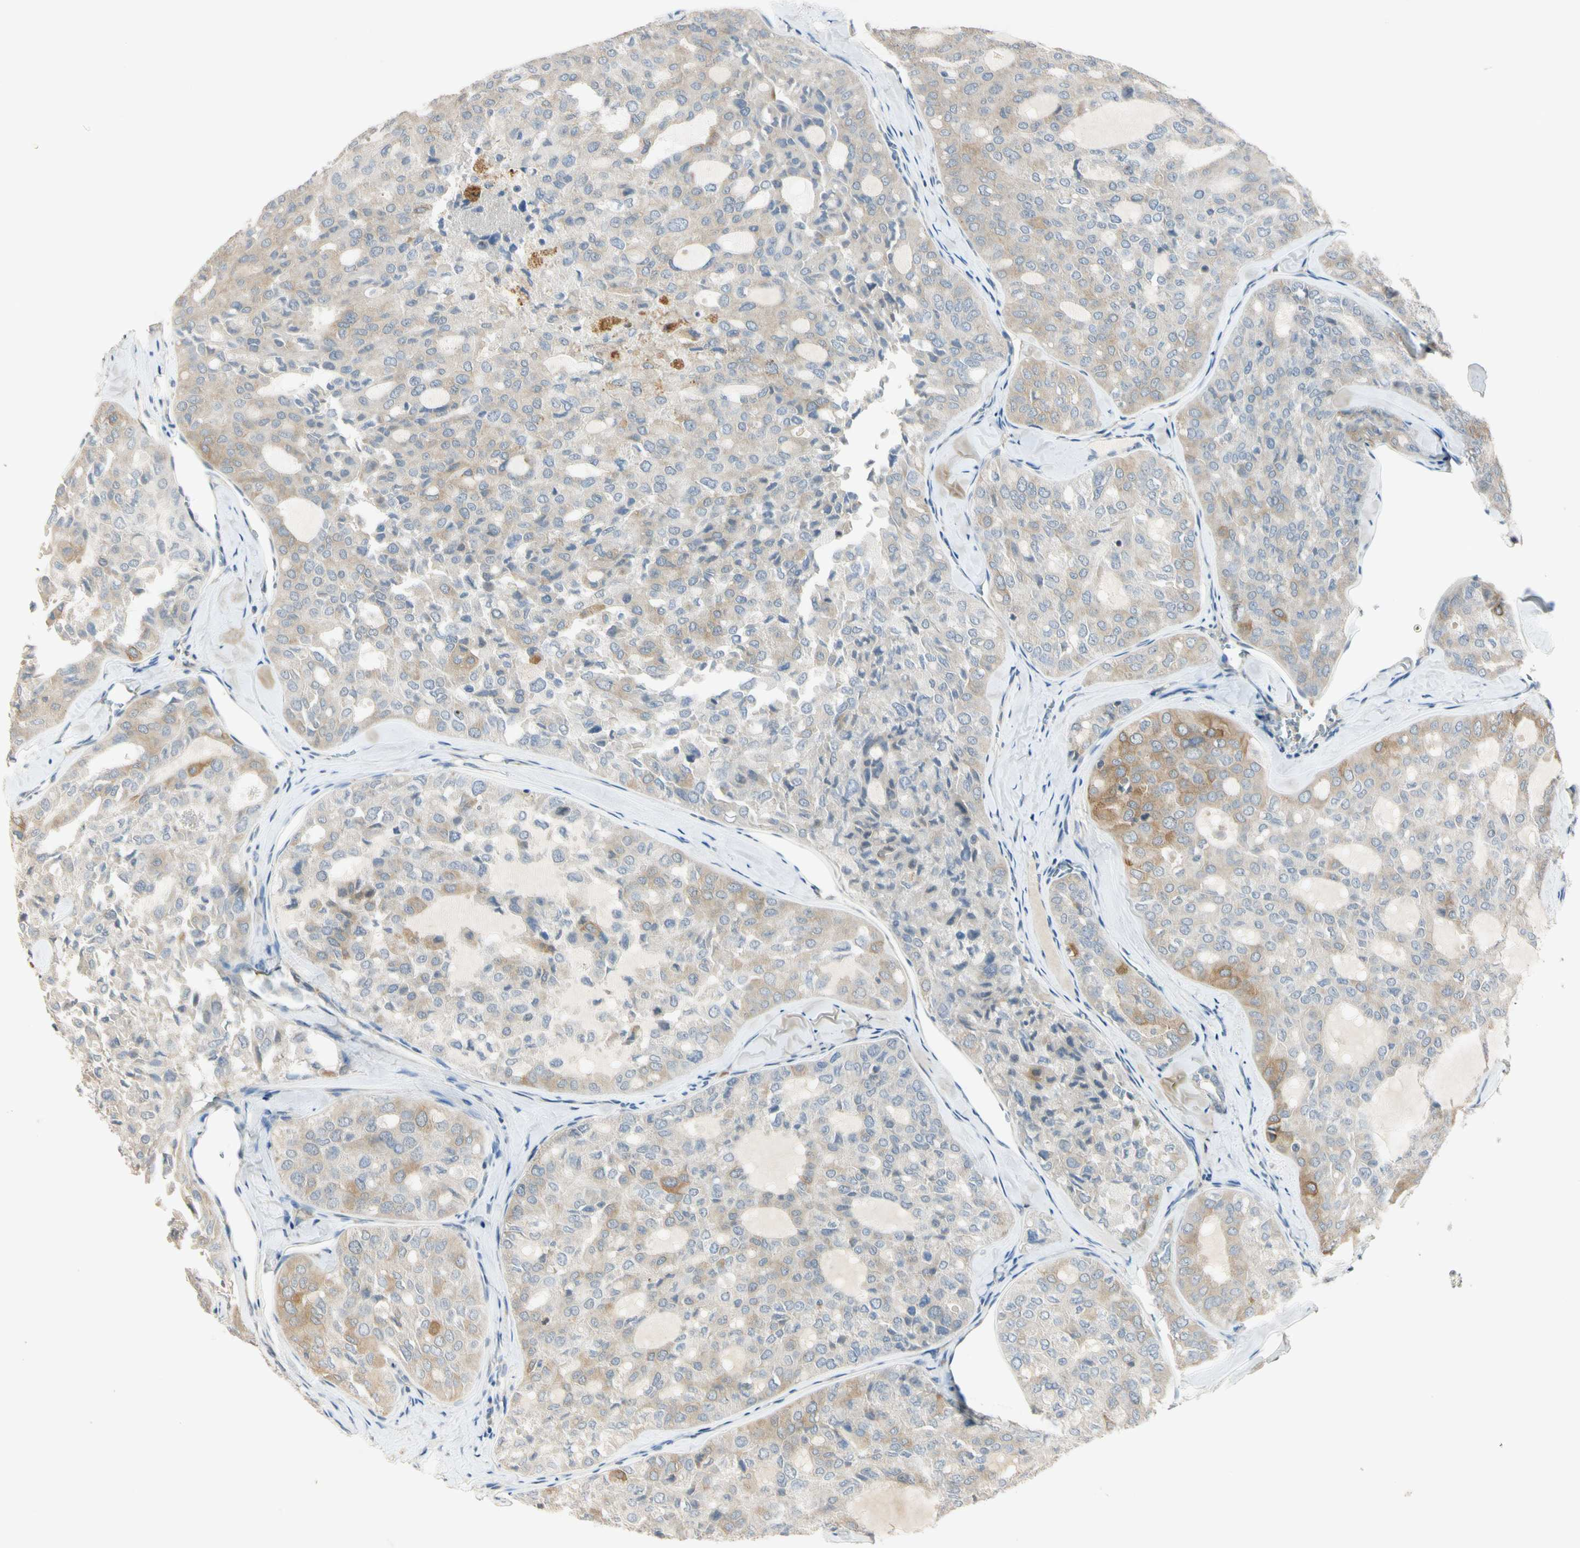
{"staining": {"intensity": "moderate", "quantity": "25%-75%", "location": "cytoplasmic/membranous"}, "tissue": "thyroid cancer", "cell_type": "Tumor cells", "image_type": "cancer", "snomed": [{"axis": "morphology", "description": "Follicular adenoma carcinoma, NOS"}, {"axis": "topography", "description": "Thyroid gland"}], "caption": "Thyroid cancer (follicular adenoma carcinoma) was stained to show a protein in brown. There is medium levels of moderate cytoplasmic/membranous positivity in about 25%-75% of tumor cells.", "gene": "RPS6KB2", "patient": {"sex": "male", "age": 75}}